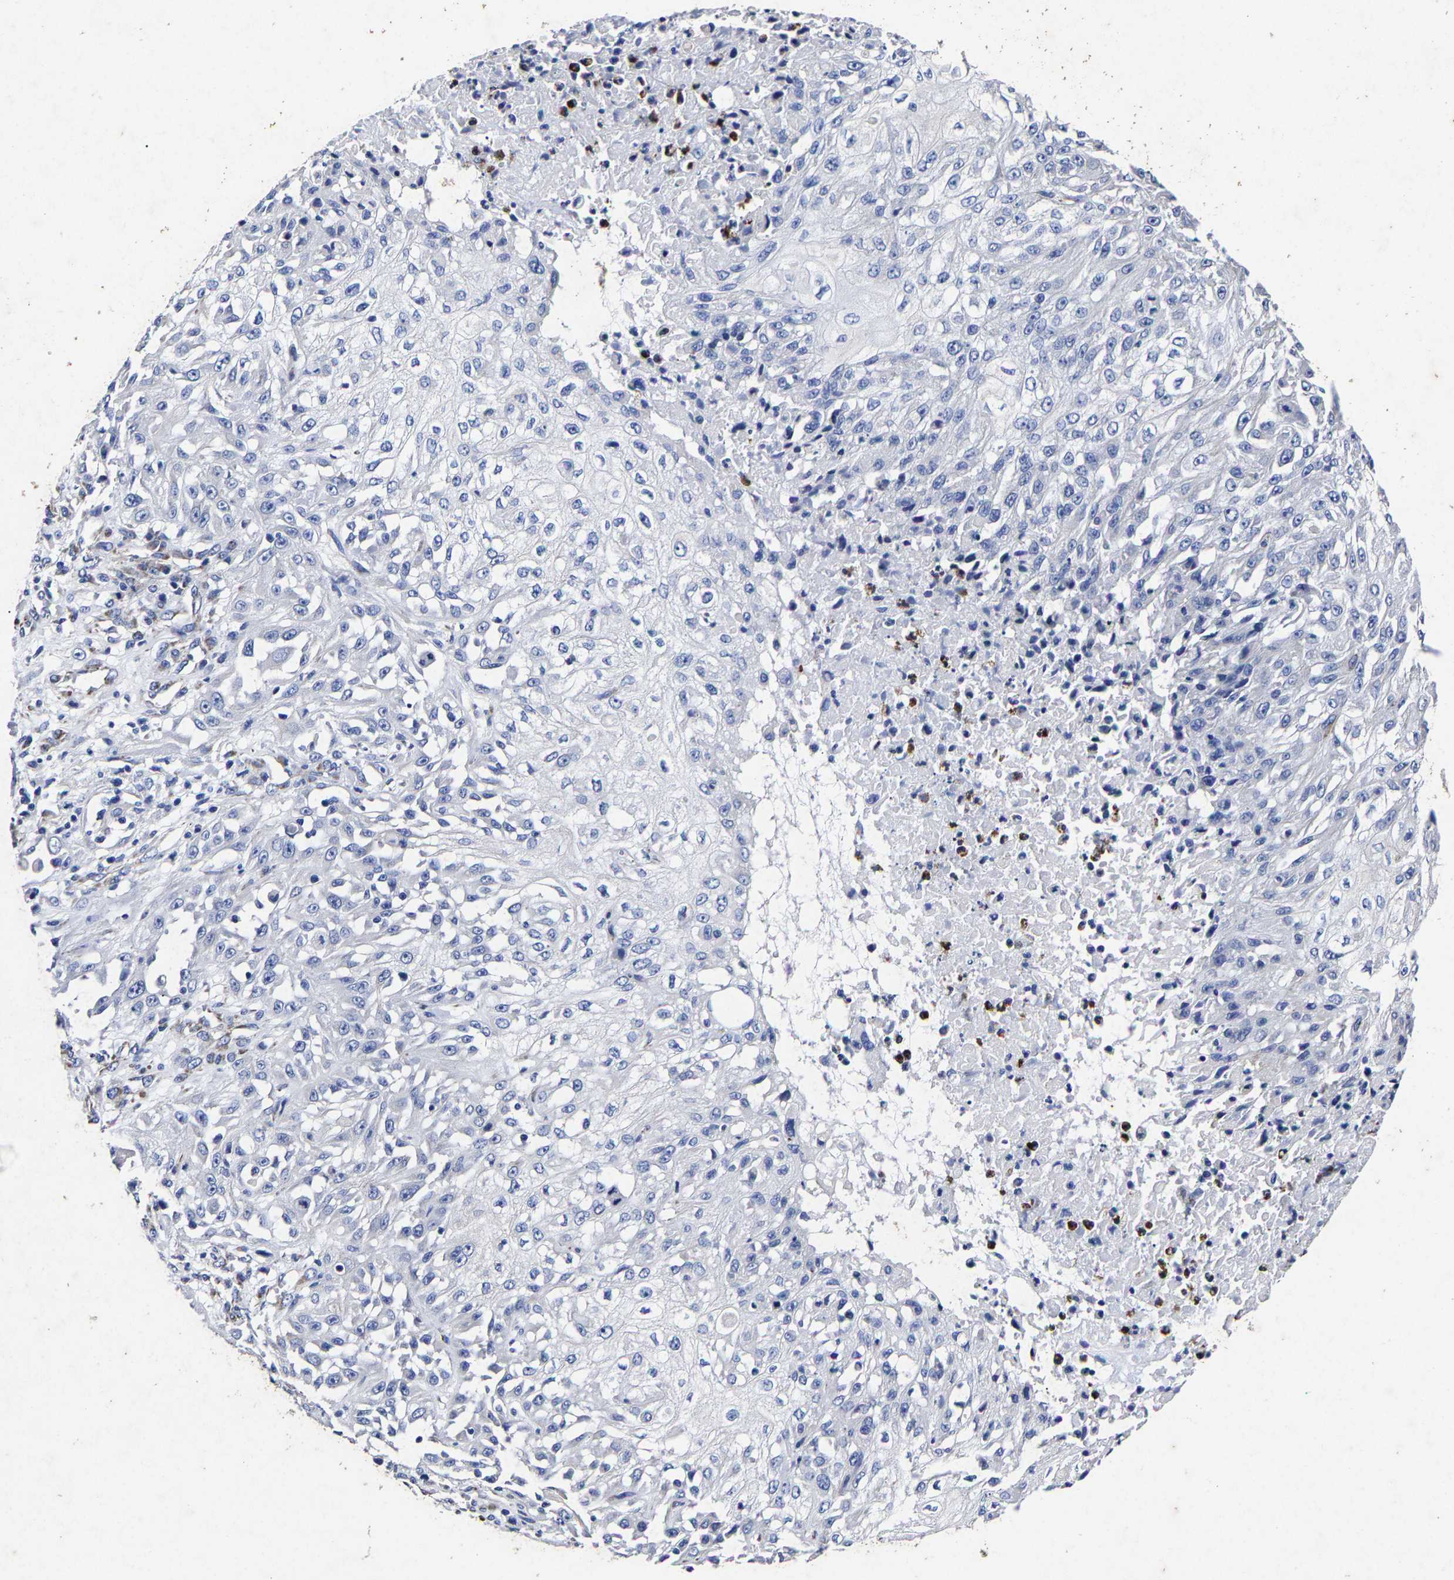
{"staining": {"intensity": "negative", "quantity": "none", "location": "none"}, "tissue": "skin cancer", "cell_type": "Tumor cells", "image_type": "cancer", "snomed": [{"axis": "morphology", "description": "Squamous cell carcinoma, NOS"}, {"axis": "morphology", "description": "Squamous cell carcinoma, metastatic, NOS"}, {"axis": "topography", "description": "Skin"}, {"axis": "topography", "description": "Lymph node"}], "caption": "Immunohistochemistry image of neoplastic tissue: squamous cell carcinoma (skin) stained with DAB displays no significant protein staining in tumor cells.", "gene": "AASS", "patient": {"sex": "male", "age": 75}}